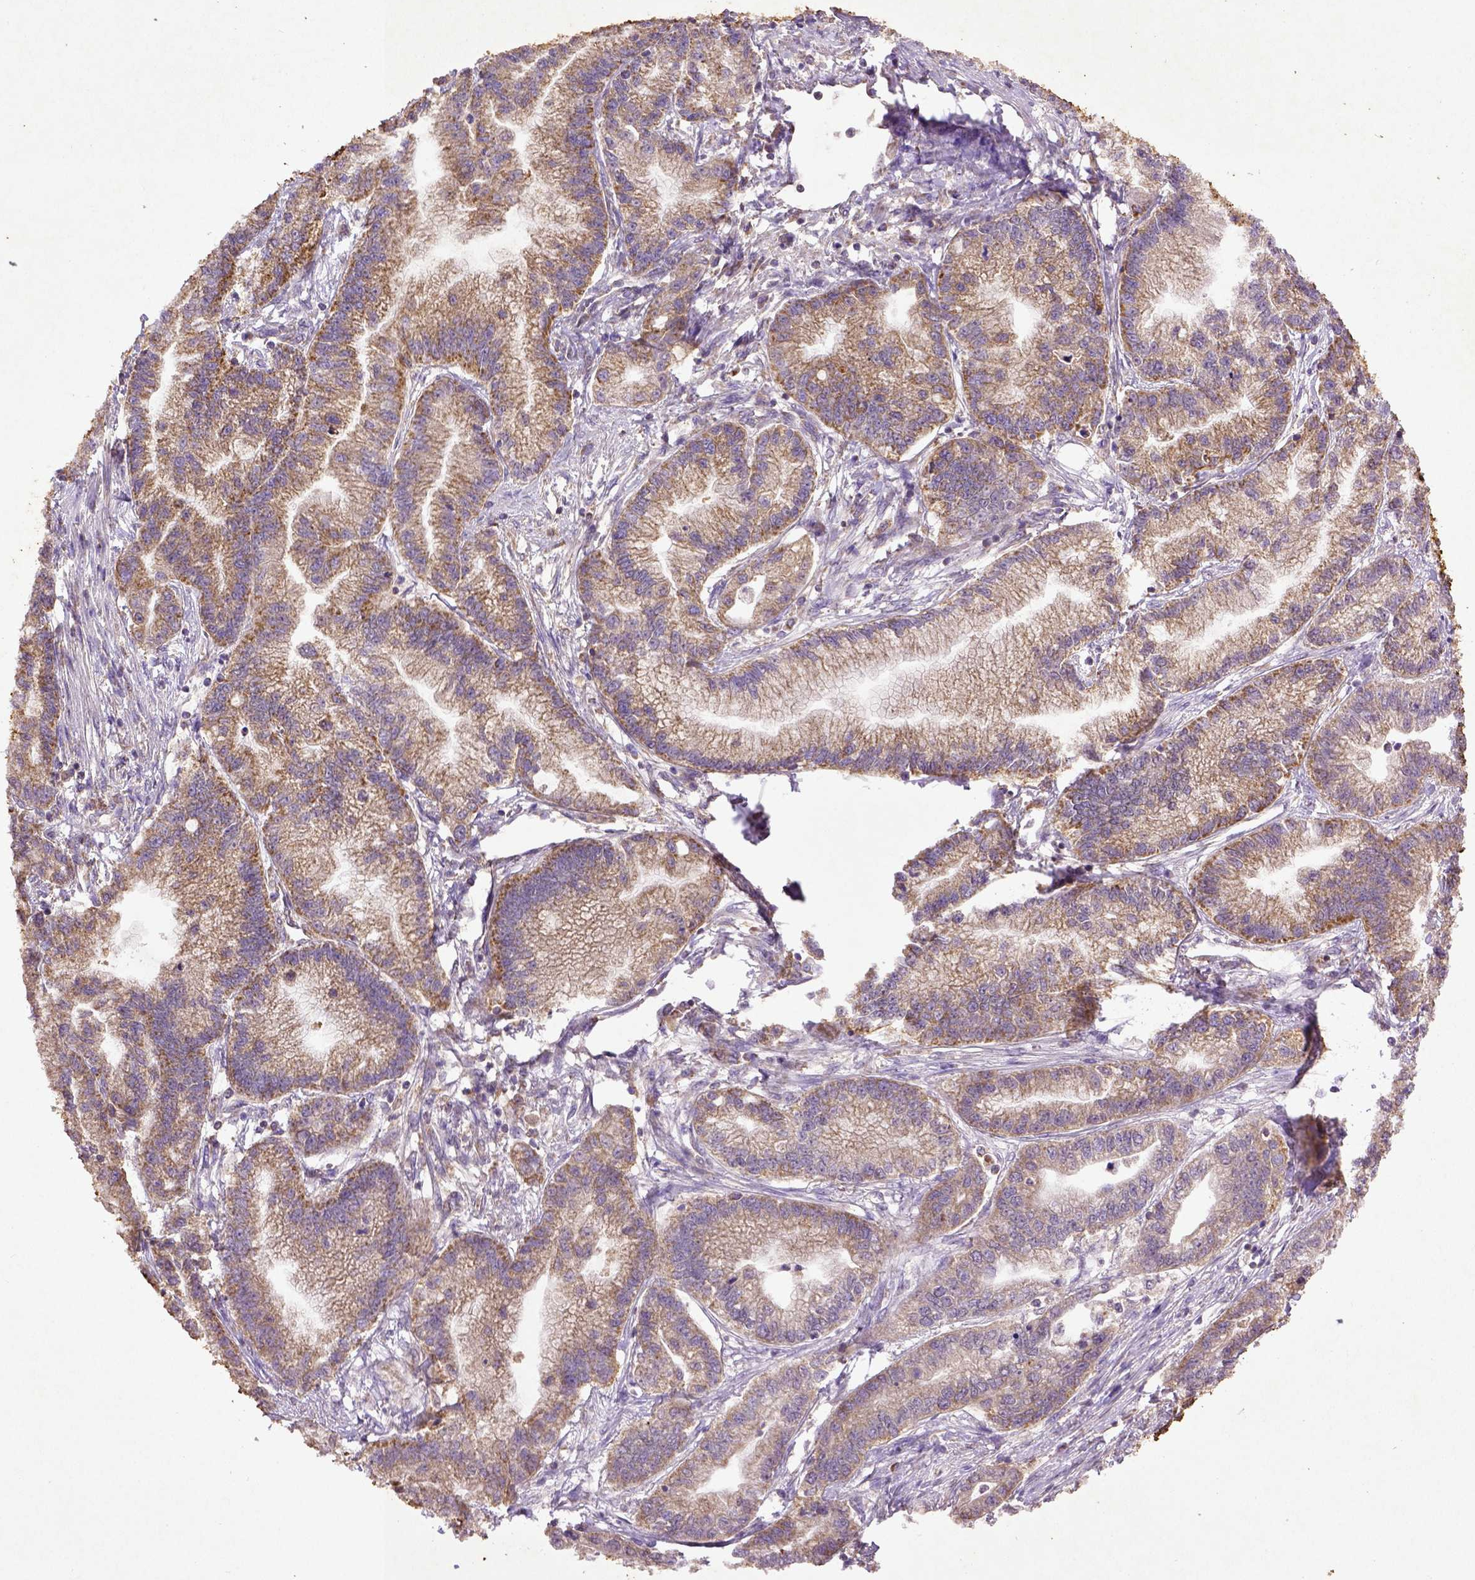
{"staining": {"intensity": "moderate", "quantity": ">75%", "location": "cytoplasmic/membranous"}, "tissue": "stomach cancer", "cell_type": "Tumor cells", "image_type": "cancer", "snomed": [{"axis": "morphology", "description": "Adenocarcinoma, NOS"}, {"axis": "topography", "description": "Stomach"}], "caption": "Tumor cells show moderate cytoplasmic/membranous staining in approximately >75% of cells in adenocarcinoma (stomach). Nuclei are stained in blue.", "gene": "MT-CO1", "patient": {"sex": "male", "age": 83}}